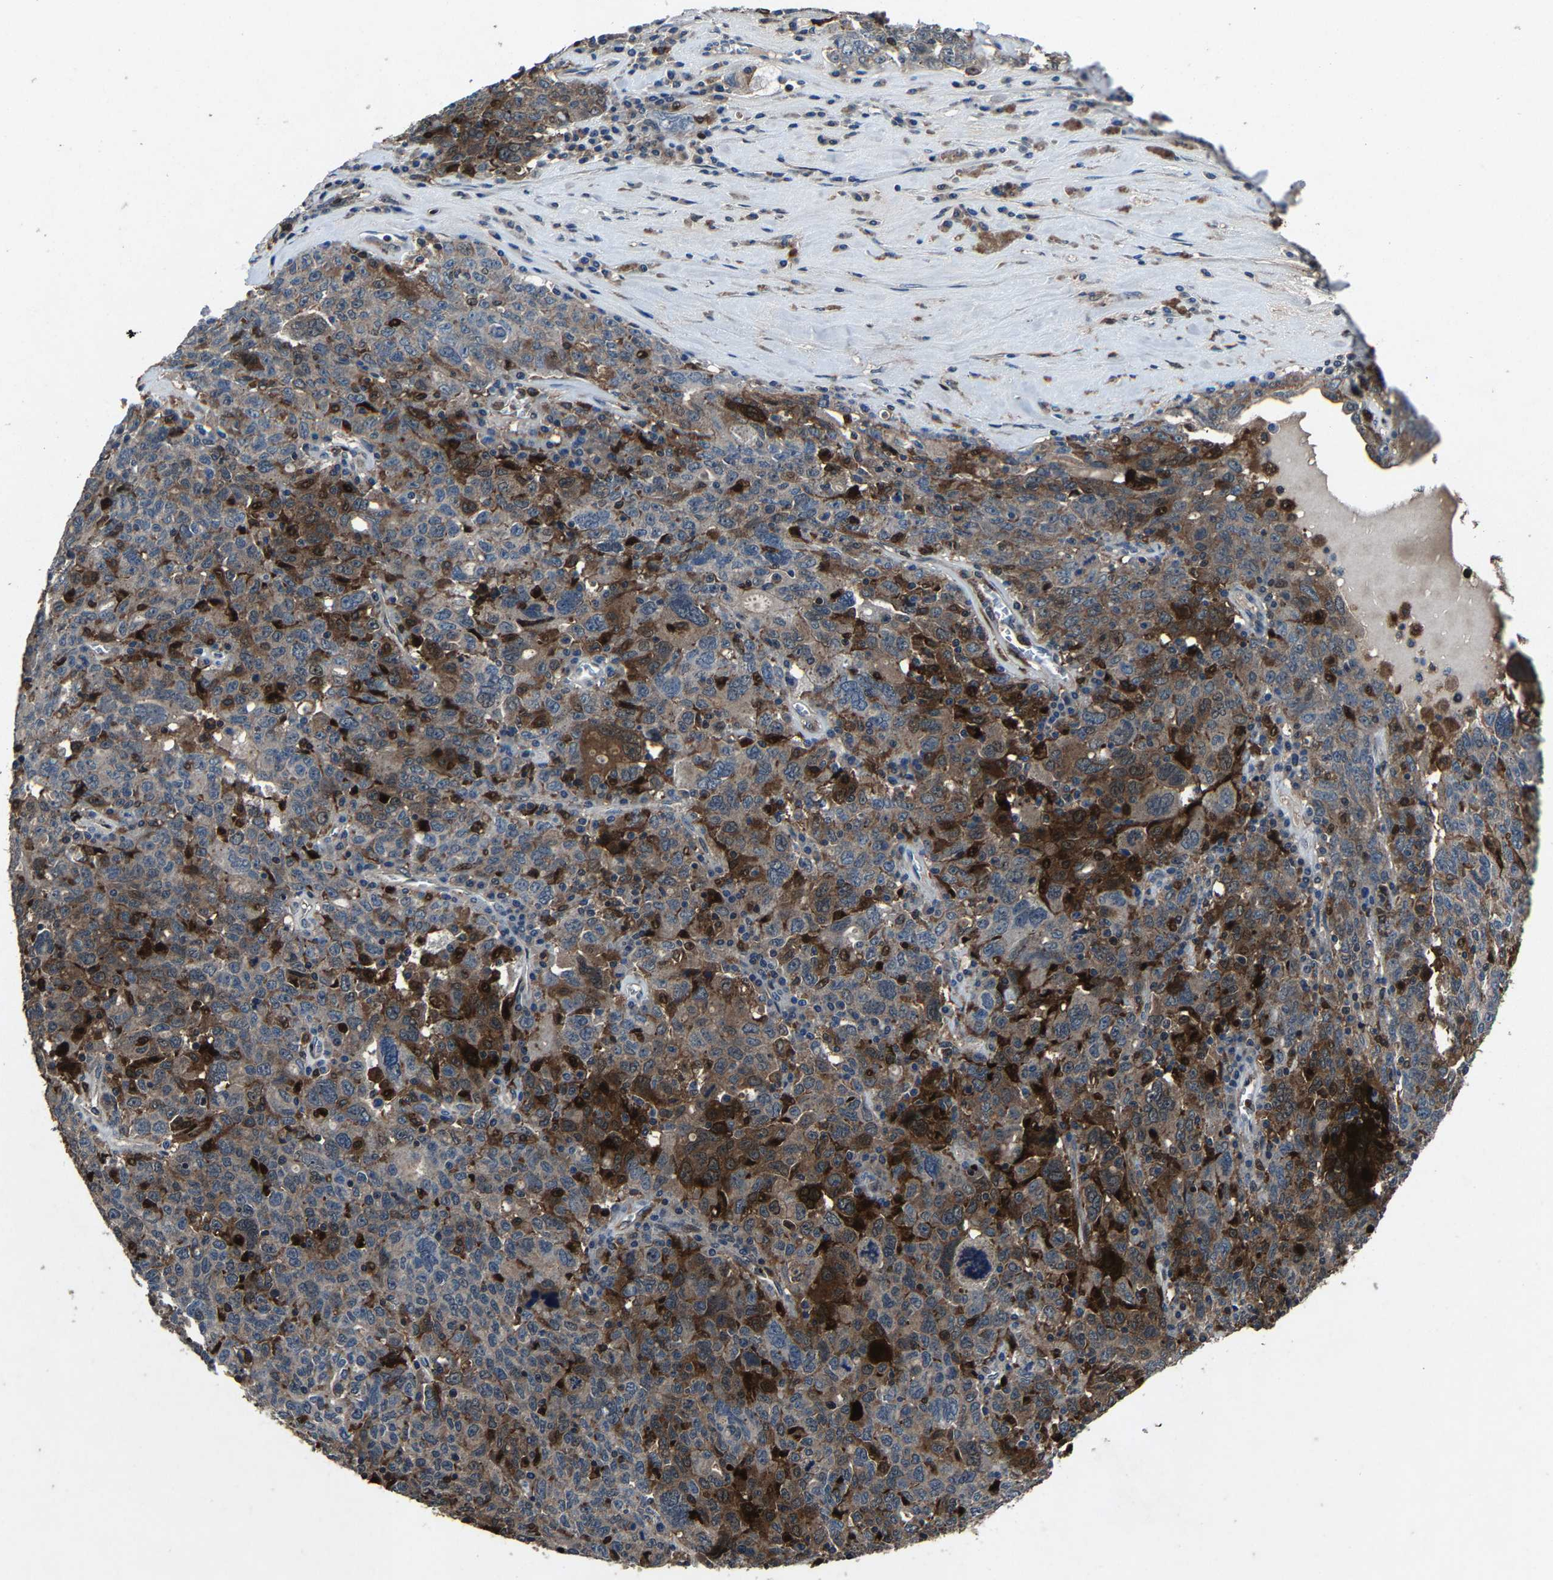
{"staining": {"intensity": "moderate", "quantity": ">75%", "location": "cytoplasmic/membranous"}, "tissue": "ovarian cancer", "cell_type": "Tumor cells", "image_type": "cancer", "snomed": [{"axis": "morphology", "description": "Carcinoma, endometroid"}, {"axis": "topography", "description": "Ovary"}], "caption": "Ovarian cancer was stained to show a protein in brown. There is medium levels of moderate cytoplasmic/membranous positivity in approximately >75% of tumor cells.", "gene": "PCNX2", "patient": {"sex": "female", "age": 62}}